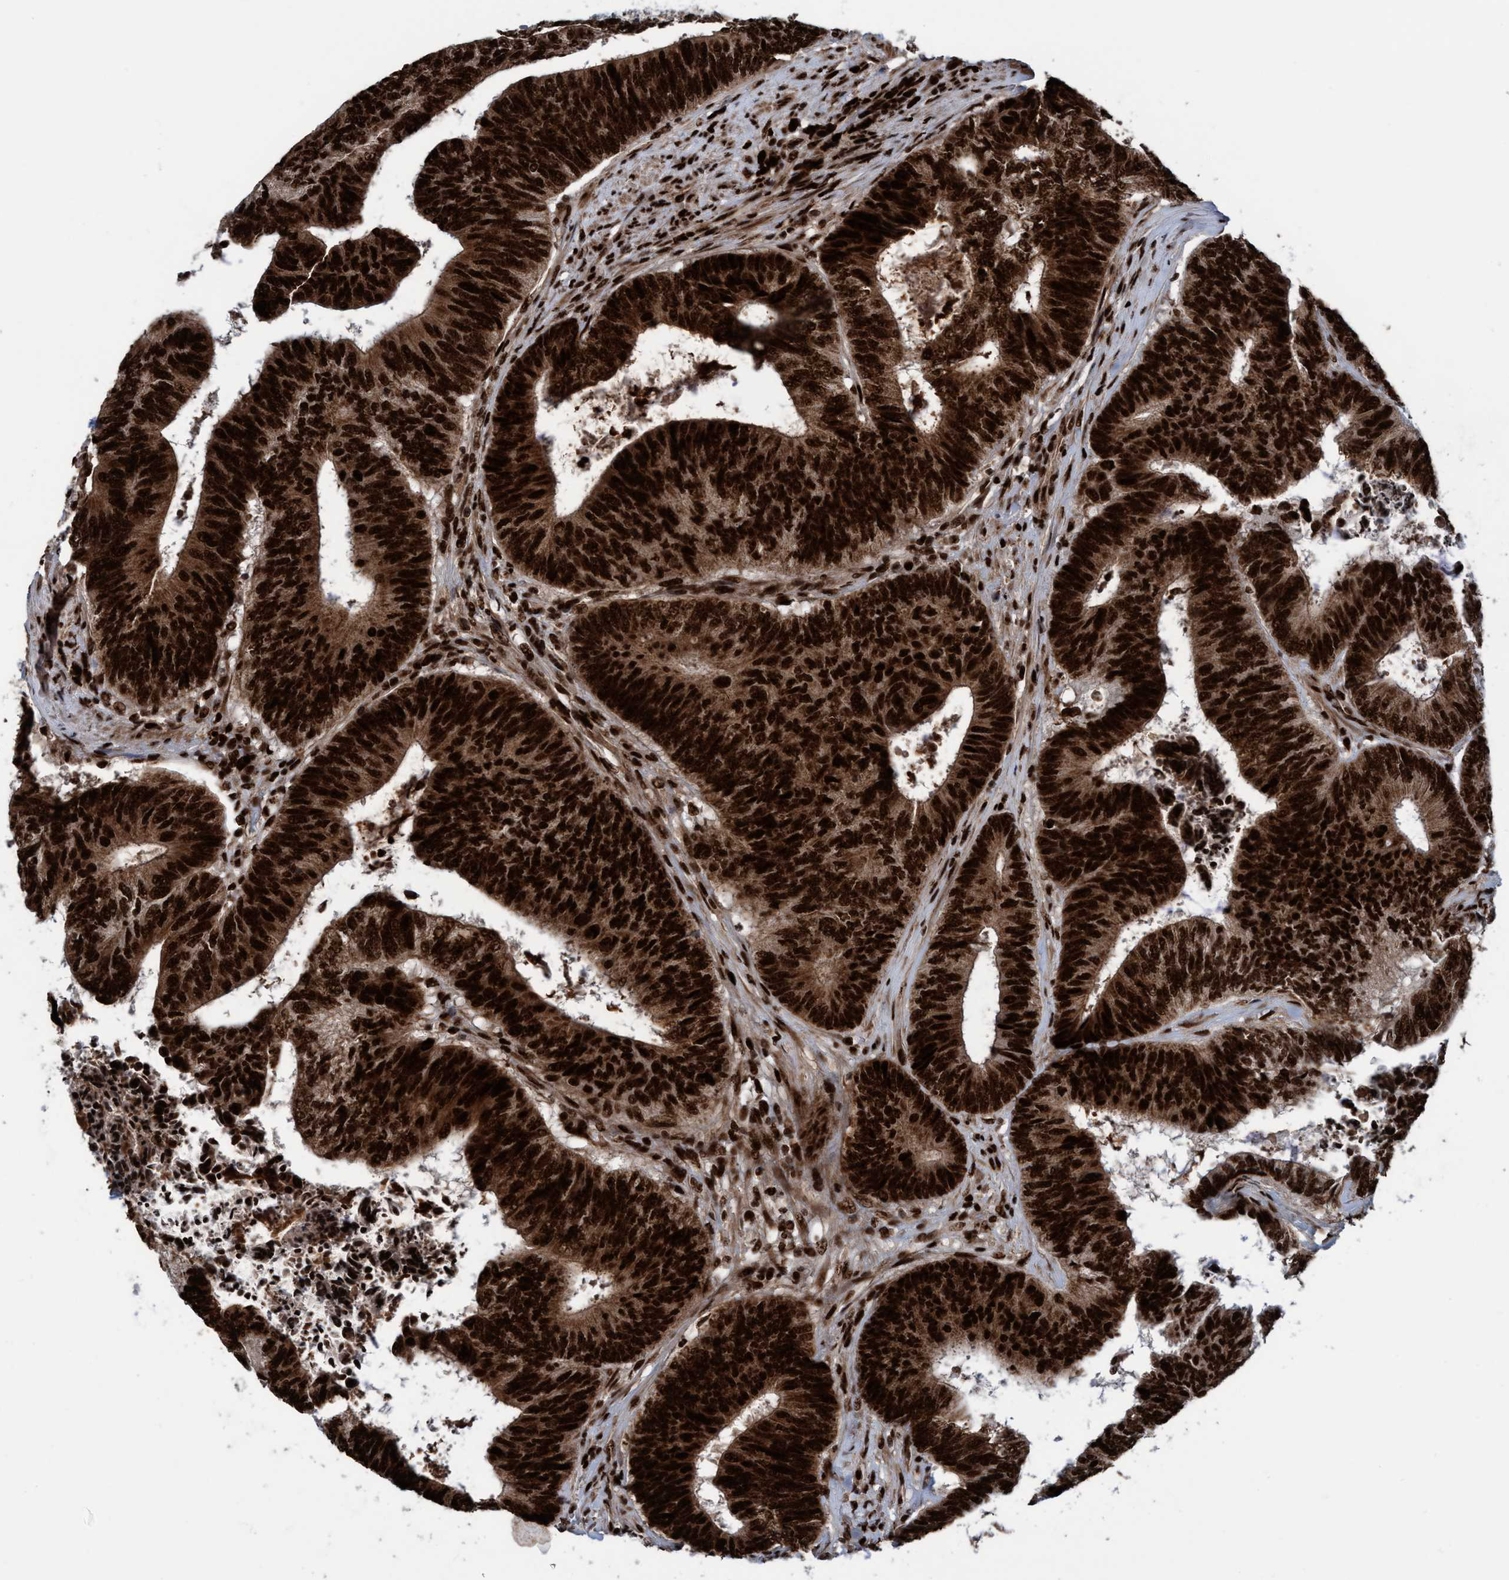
{"staining": {"intensity": "strong", "quantity": ">75%", "location": "cytoplasmic/membranous,nuclear"}, "tissue": "colorectal cancer", "cell_type": "Tumor cells", "image_type": "cancer", "snomed": [{"axis": "morphology", "description": "Adenocarcinoma, NOS"}, {"axis": "topography", "description": "Rectum"}], "caption": "Human colorectal adenocarcinoma stained with a brown dye displays strong cytoplasmic/membranous and nuclear positive staining in approximately >75% of tumor cells.", "gene": "TOPBP1", "patient": {"sex": "male", "age": 72}}